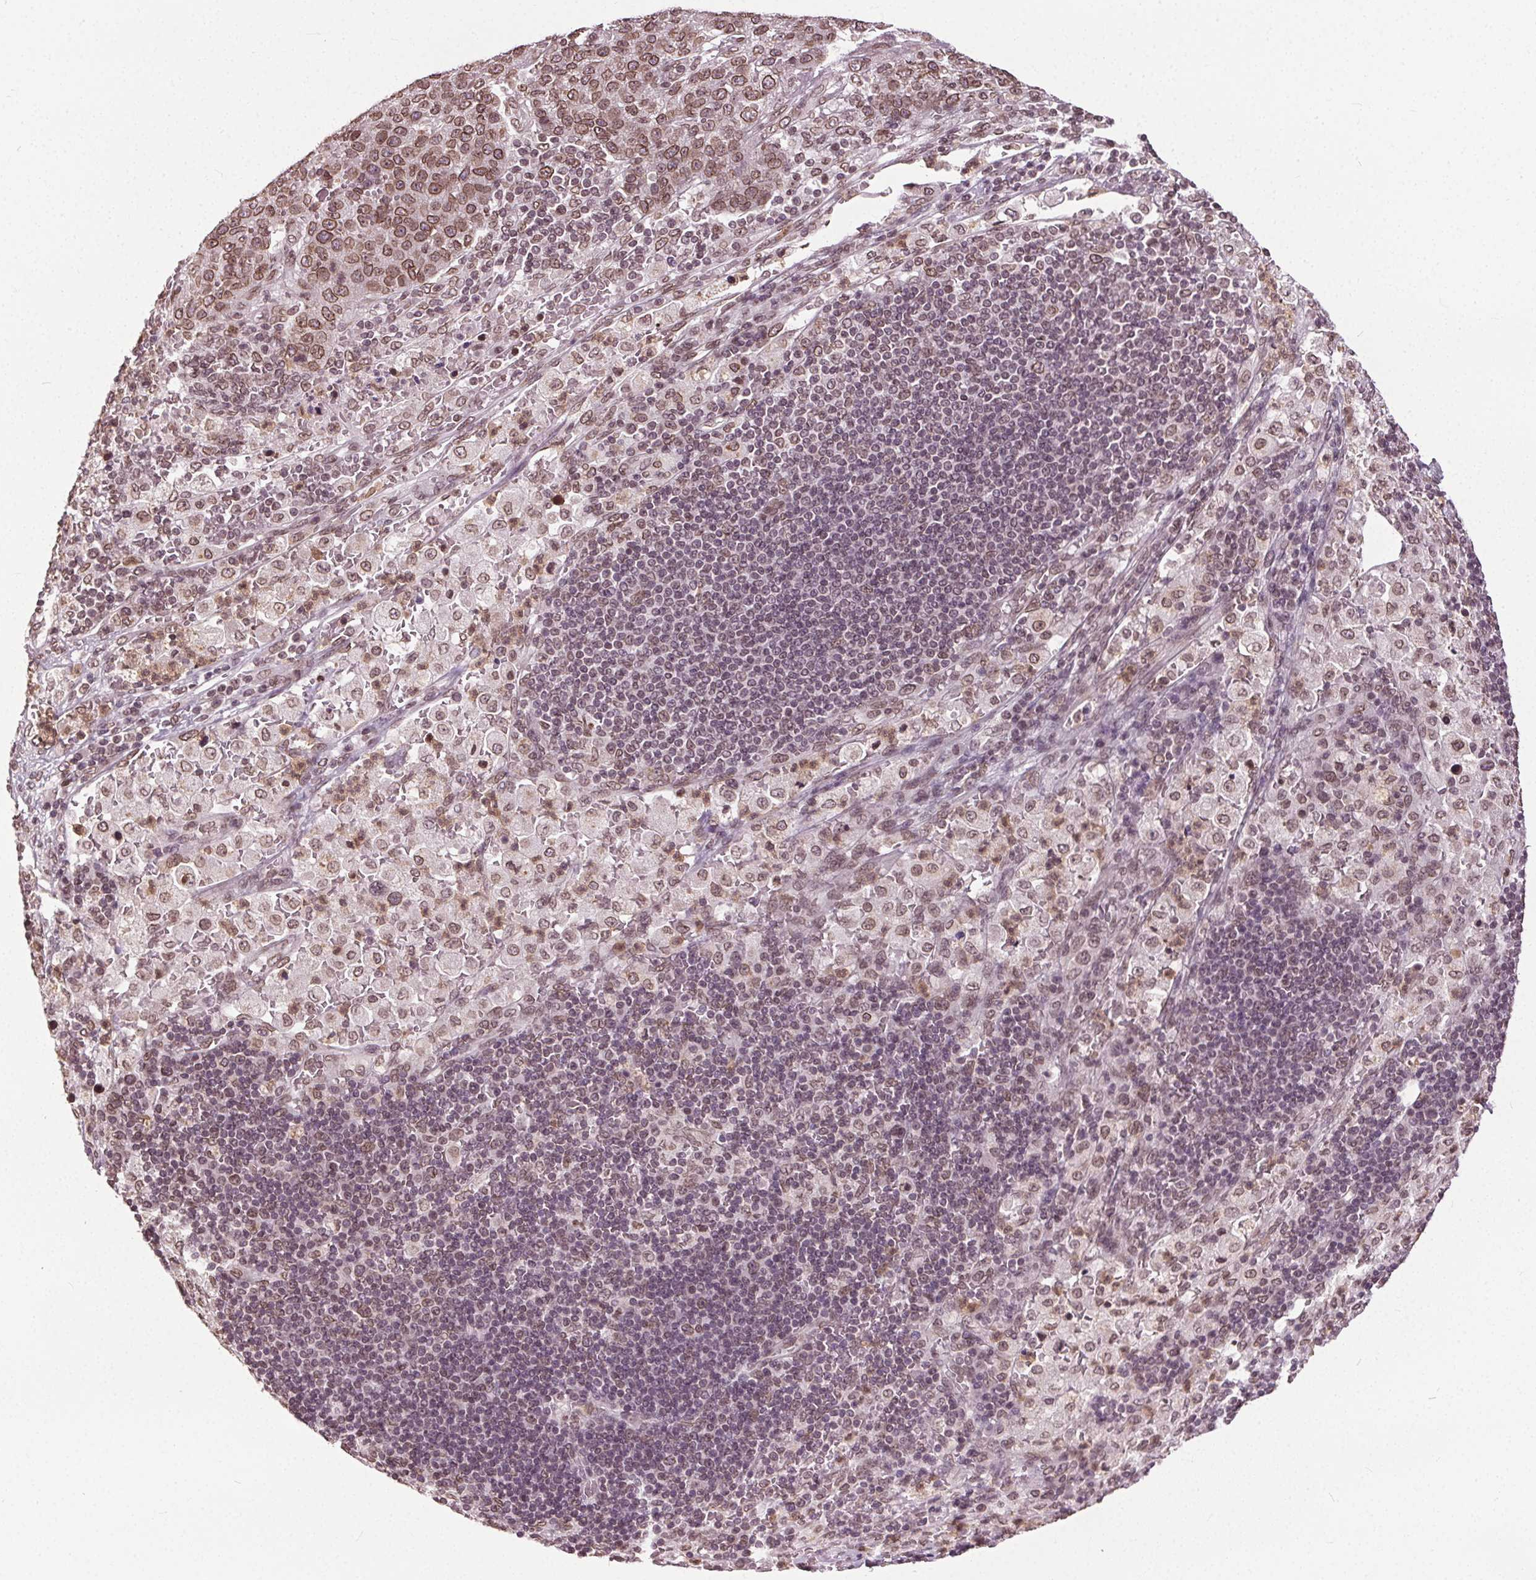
{"staining": {"intensity": "moderate", "quantity": ">75%", "location": "cytoplasmic/membranous,nuclear"}, "tissue": "pancreatic cancer", "cell_type": "Tumor cells", "image_type": "cancer", "snomed": [{"axis": "morphology", "description": "Adenocarcinoma, NOS"}, {"axis": "topography", "description": "Pancreas"}], "caption": "A high-resolution photomicrograph shows immunohistochemistry staining of pancreatic cancer, which reveals moderate cytoplasmic/membranous and nuclear expression in about >75% of tumor cells. The staining is performed using DAB brown chromogen to label protein expression. The nuclei are counter-stained blue using hematoxylin.", "gene": "TTC39C", "patient": {"sex": "female", "age": 61}}